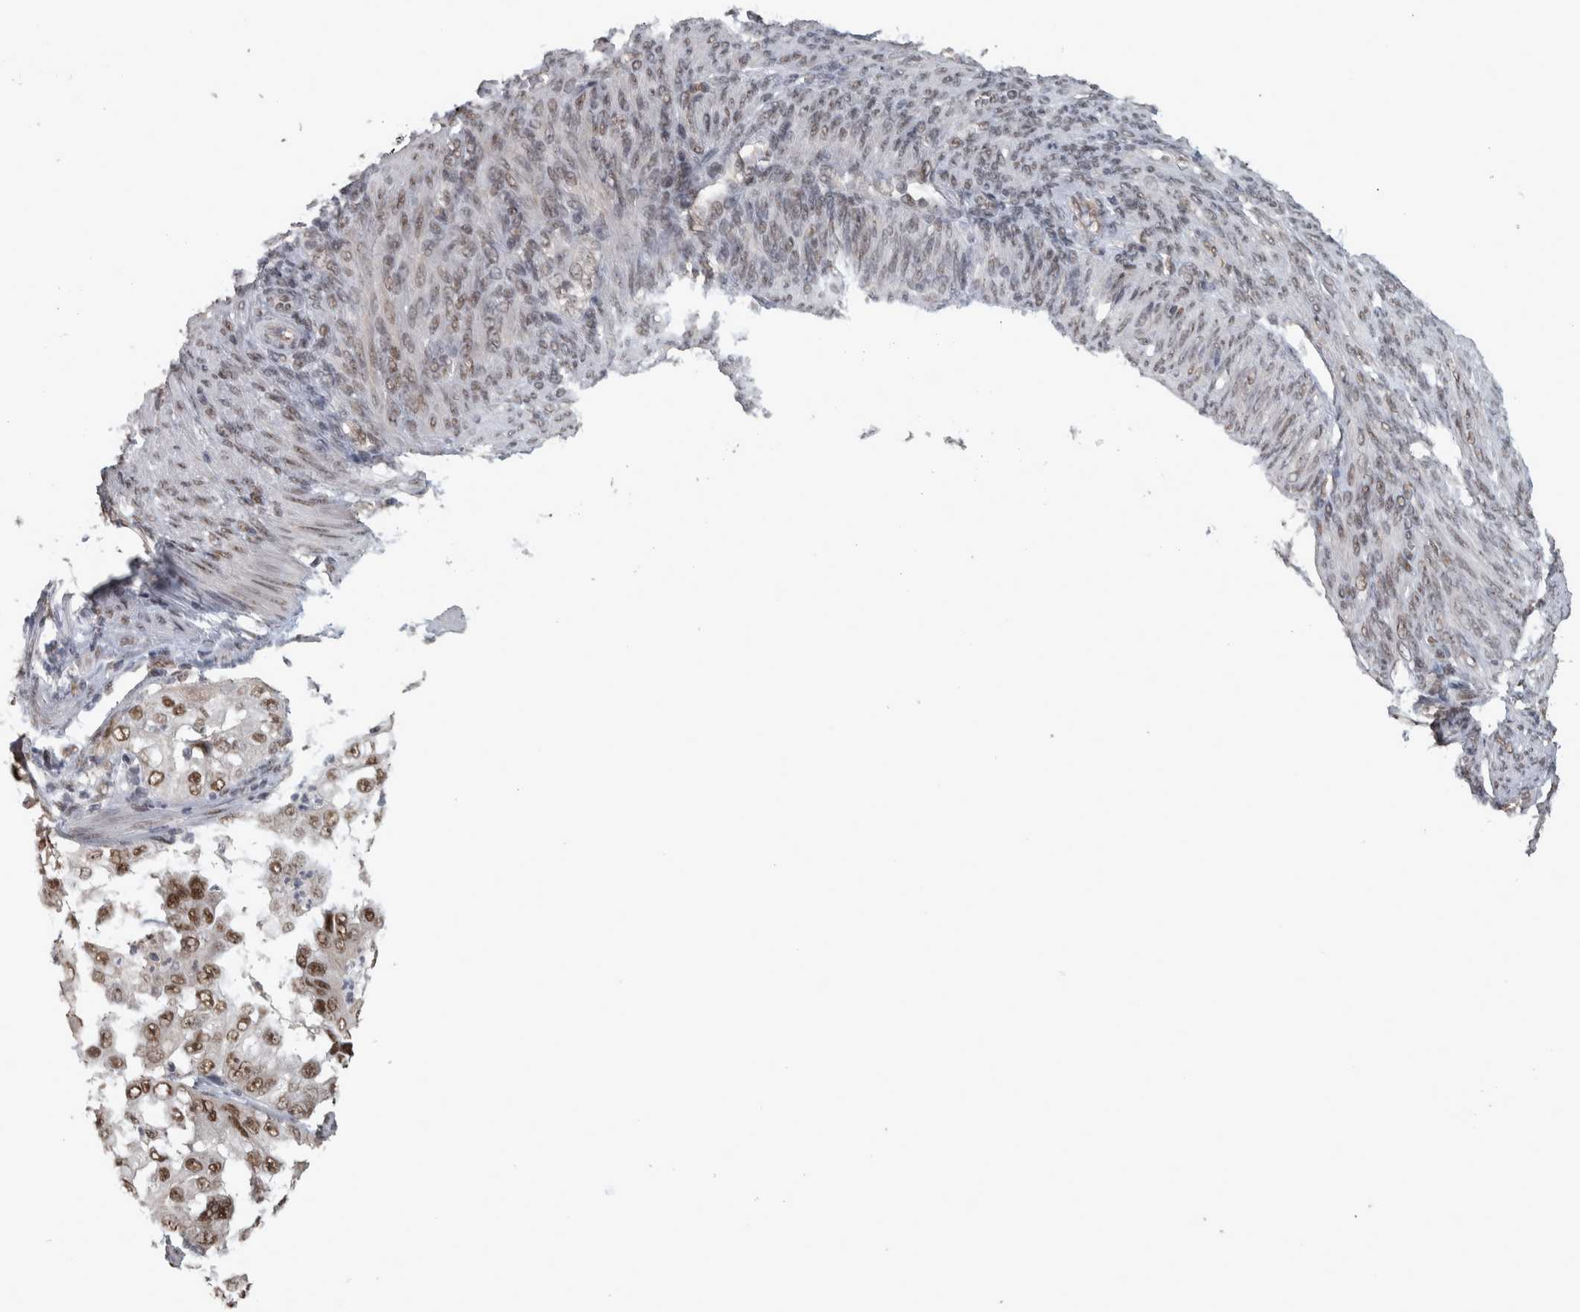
{"staining": {"intensity": "moderate", "quantity": ">75%", "location": "nuclear"}, "tissue": "endometrial cancer", "cell_type": "Tumor cells", "image_type": "cancer", "snomed": [{"axis": "morphology", "description": "Adenocarcinoma, NOS"}, {"axis": "topography", "description": "Endometrium"}], "caption": "This is a photomicrograph of immunohistochemistry staining of endometrial cancer (adenocarcinoma), which shows moderate positivity in the nuclear of tumor cells.", "gene": "DDX42", "patient": {"sex": "female", "age": 85}}